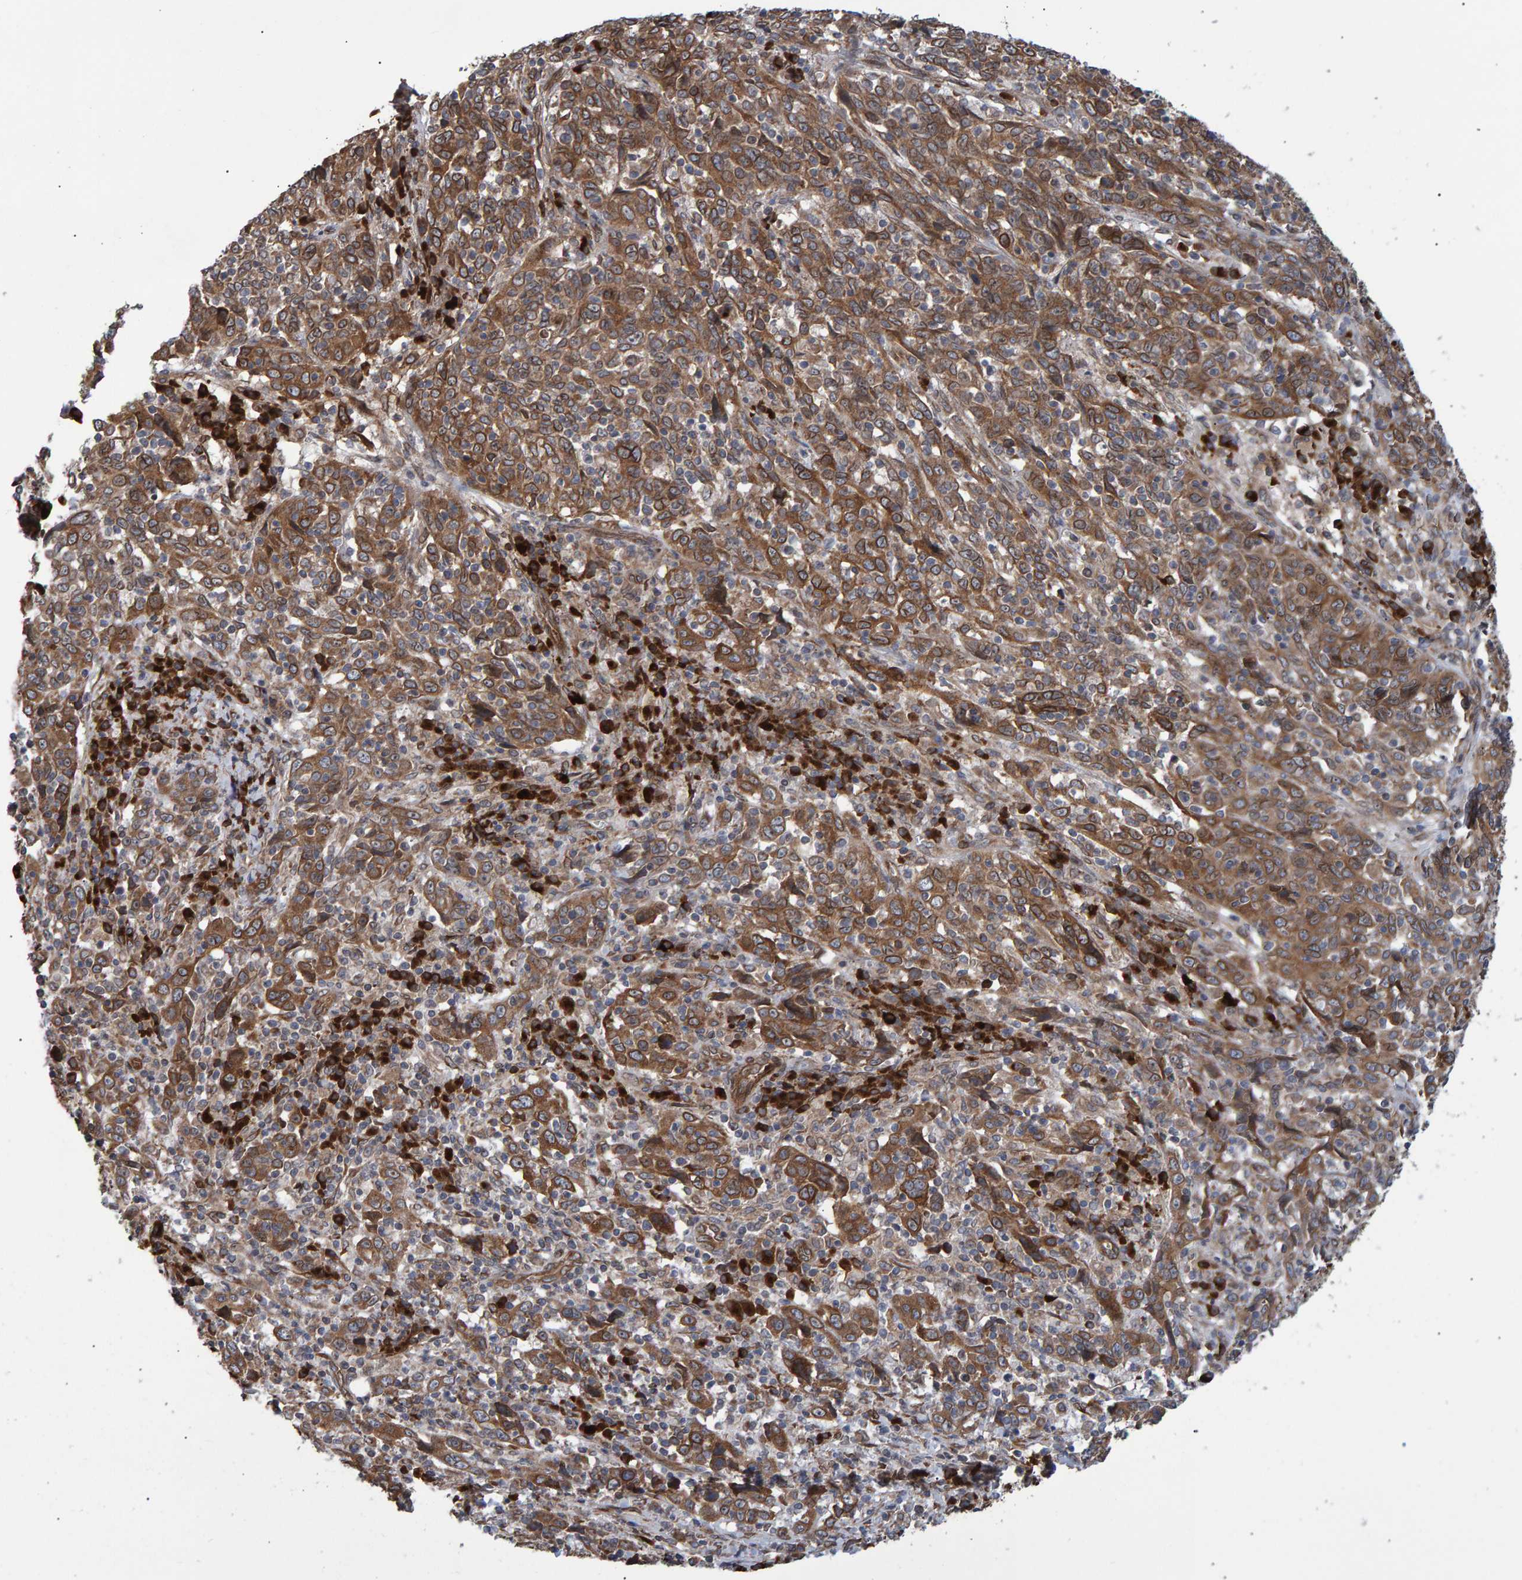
{"staining": {"intensity": "moderate", "quantity": ">75%", "location": "cytoplasmic/membranous"}, "tissue": "cervical cancer", "cell_type": "Tumor cells", "image_type": "cancer", "snomed": [{"axis": "morphology", "description": "Squamous cell carcinoma, NOS"}, {"axis": "topography", "description": "Cervix"}], "caption": "This image exhibits immunohistochemistry (IHC) staining of cervical cancer (squamous cell carcinoma), with medium moderate cytoplasmic/membranous positivity in approximately >75% of tumor cells.", "gene": "FAM117A", "patient": {"sex": "female", "age": 46}}